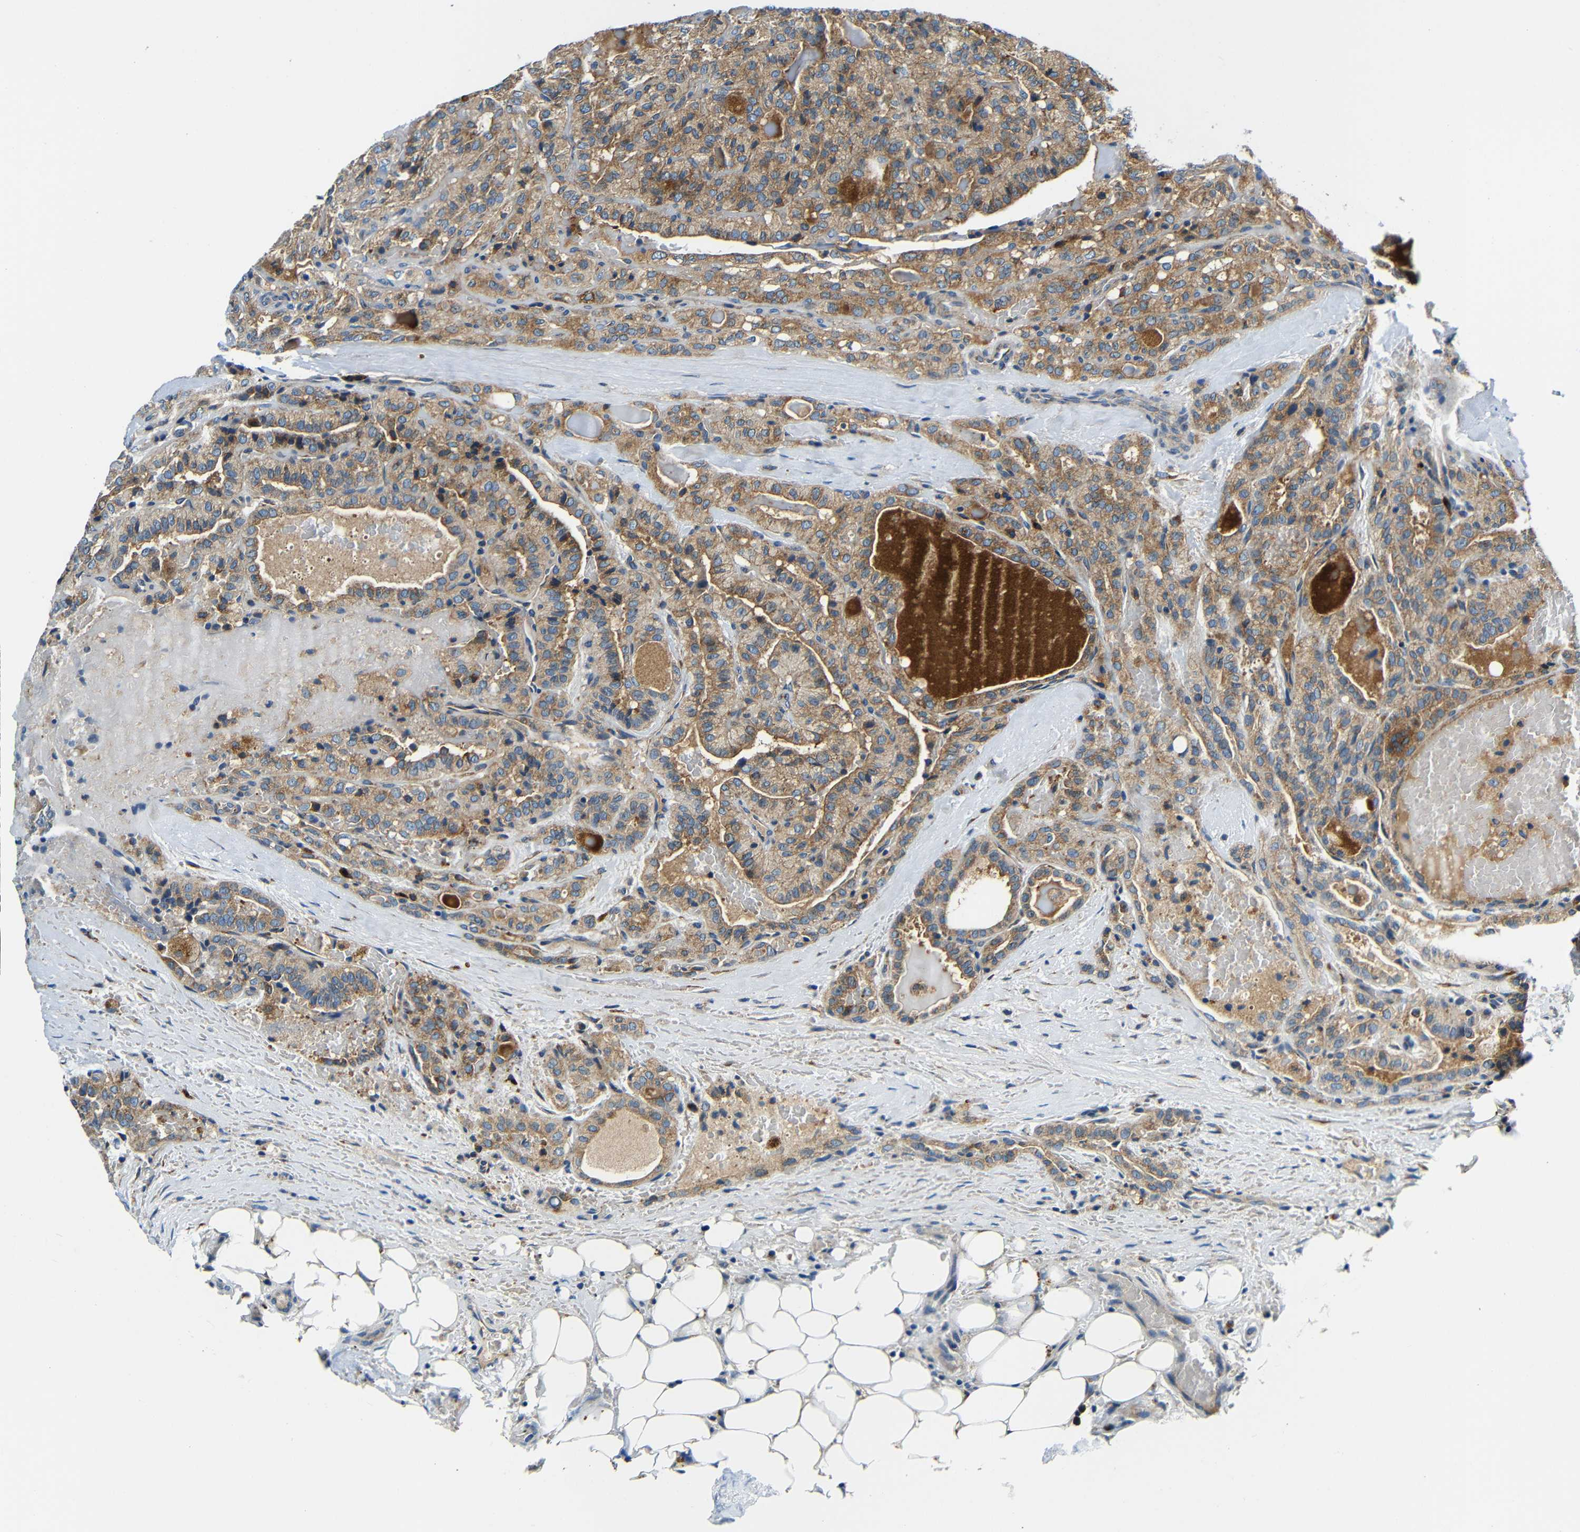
{"staining": {"intensity": "moderate", "quantity": ">75%", "location": "cytoplasmic/membranous"}, "tissue": "head and neck cancer", "cell_type": "Tumor cells", "image_type": "cancer", "snomed": [{"axis": "morphology", "description": "Squamous cell carcinoma, NOS"}, {"axis": "topography", "description": "Oral tissue"}, {"axis": "topography", "description": "Head-Neck"}], "caption": "Head and neck squamous cell carcinoma tissue displays moderate cytoplasmic/membranous positivity in approximately >75% of tumor cells, visualized by immunohistochemistry.", "gene": "USO1", "patient": {"sex": "female", "age": 50}}